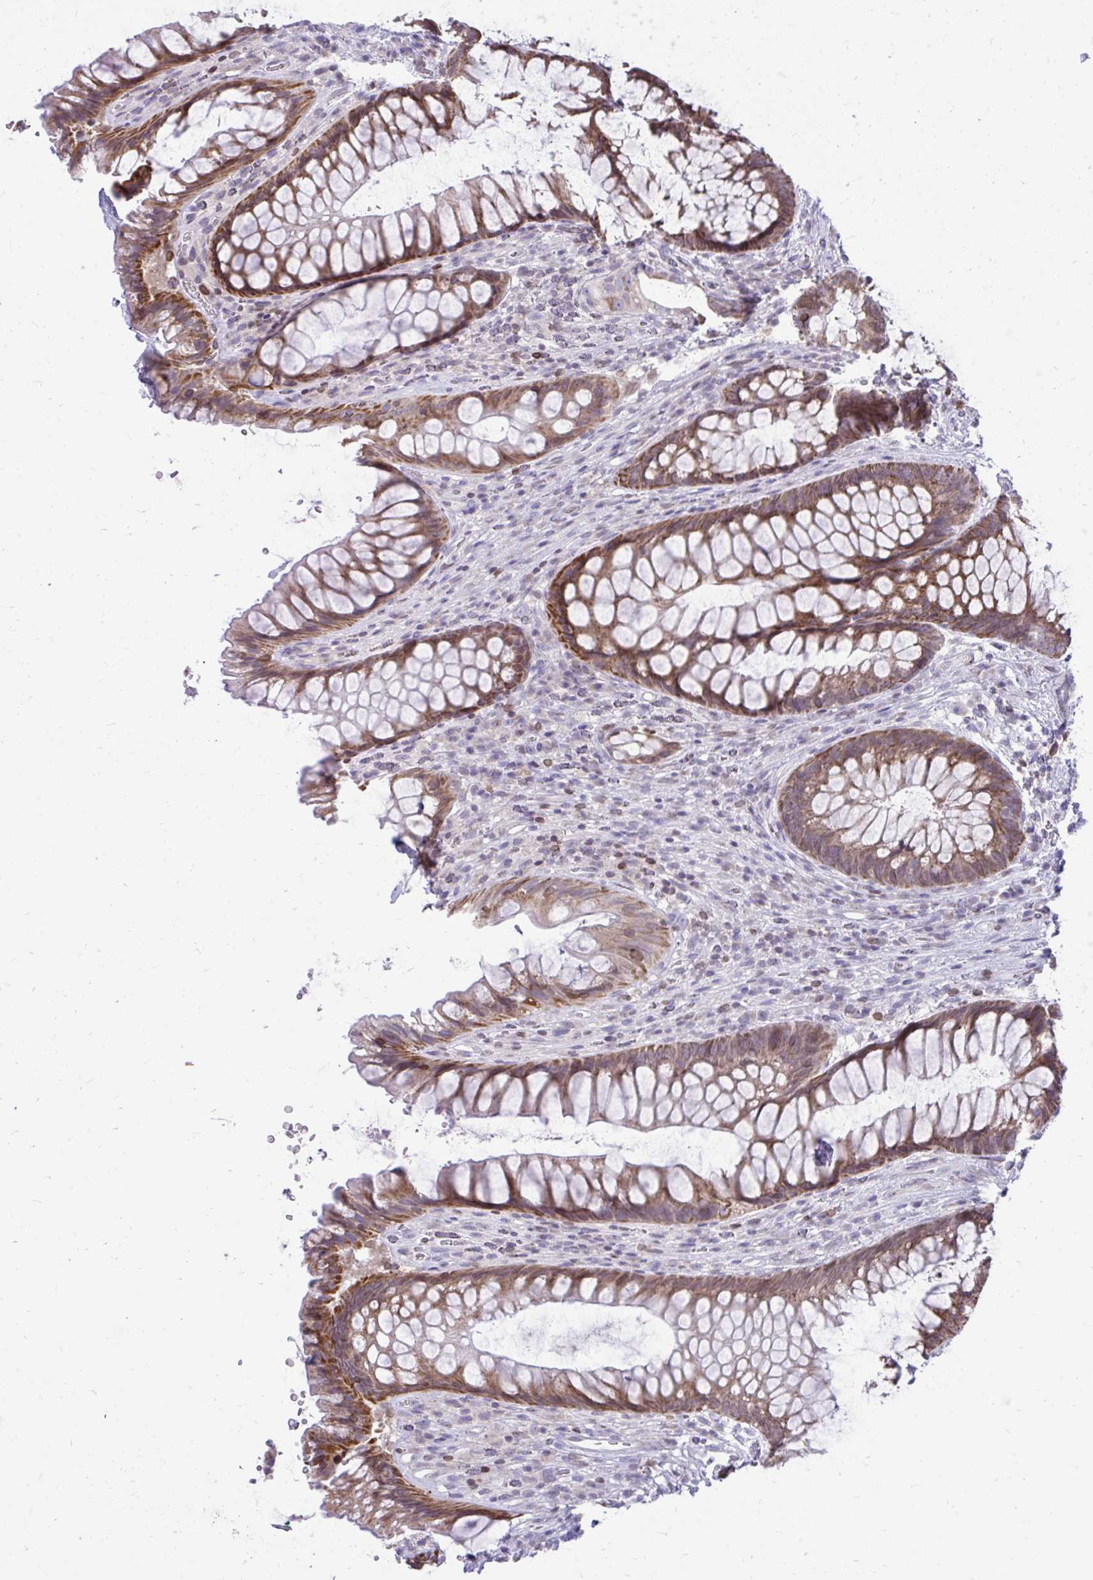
{"staining": {"intensity": "moderate", "quantity": ">75%", "location": "cytoplasmic/membranous"}, "tissue": "rectum", "cell_type": "Glandular cells", "image_type": "normal", "snomed": [{"axis": "morphology", "description": "Normal tissue, NOS"}, {"axis": "topography", "description": "Rectum"}], "caption": "Human rectum stained for a protein (brown) shows moderate cytoplasmic/membranous positive positivity in about >75% of glandular cells.", "gene": "RPS6KA2", "patient": {"sex": "male", "age": 53}}